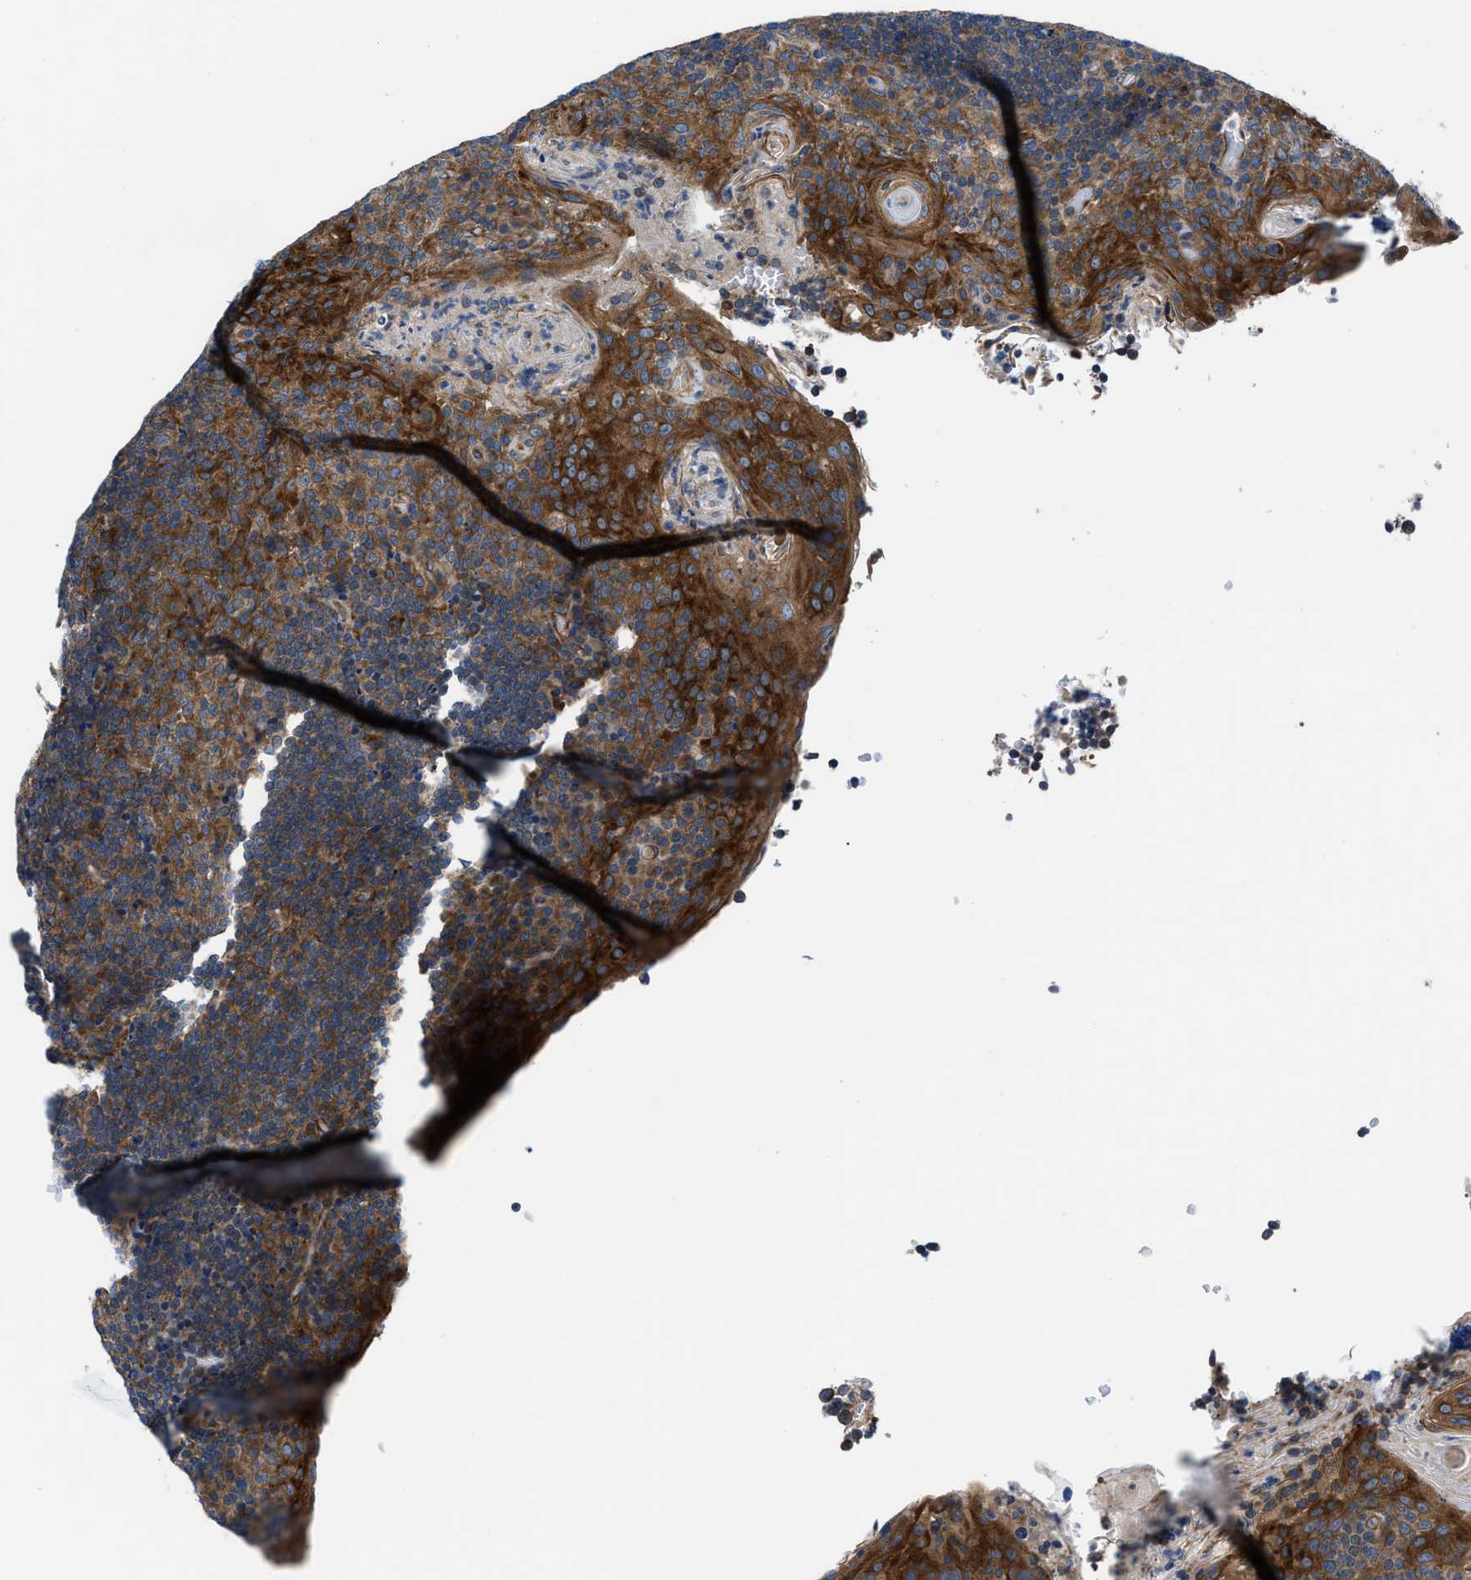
{"staining": {"intensity": "moderate", "quantity": ">75%", "location": "cytoplasmic/membranous"}, "tissue": "tonsil", "cell_type": "Germinal center cells", "image_type": "normal", "snomed": [{"axis": "morphology", "description": "Normal tissue, NOS"}, {"axis": "topography", "description": "Tonsil"}], "caption": "Protein staining shows moderate cytoplasmic/membranous expression in approximately >75% of germinal center cells in normal tonsil.", "gene": "TRIP4", "patient": {"sex": "male", "age": 17}}